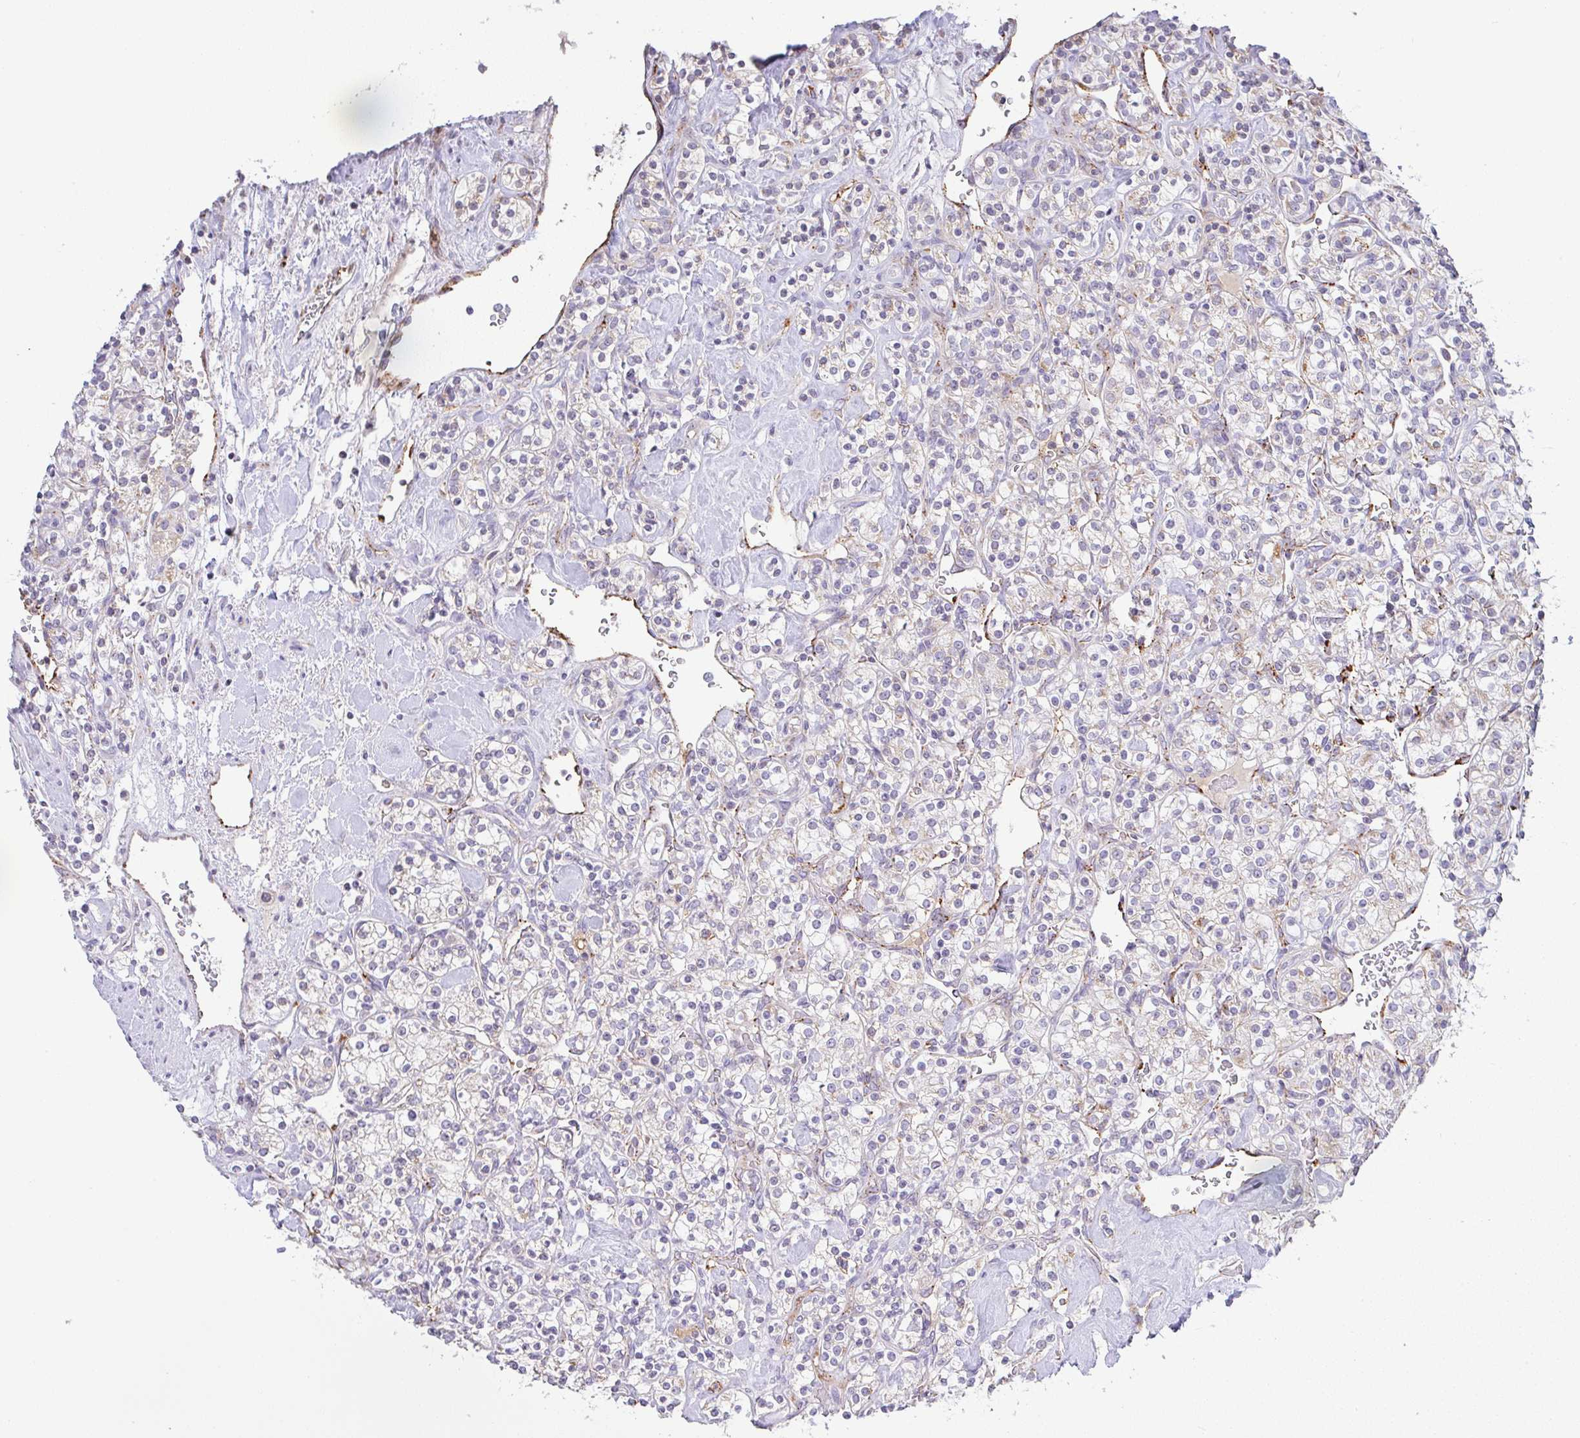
{"staining": {"intensity": "negative", "quantity": "none", "location": "none"}, "tissue": "renal cancer", "cell_type": "Tumor cells", "image_type": "cancer", "snomed": [{"axis": "morphology", "description": "Adenocarcinoma, NOS"}, {"axis": "topography", "description": "Kidney"}], "caption": "This is a micrograph of immunohistochemistry staining of adenocarcinoma (renal), which shows no expression in tumor cells. (DAB immunohistochemistry visualized using brightfield microscopy, high magnification).", "gene": "PLCD4", "patient": {"sex": "male", "age": 77}}